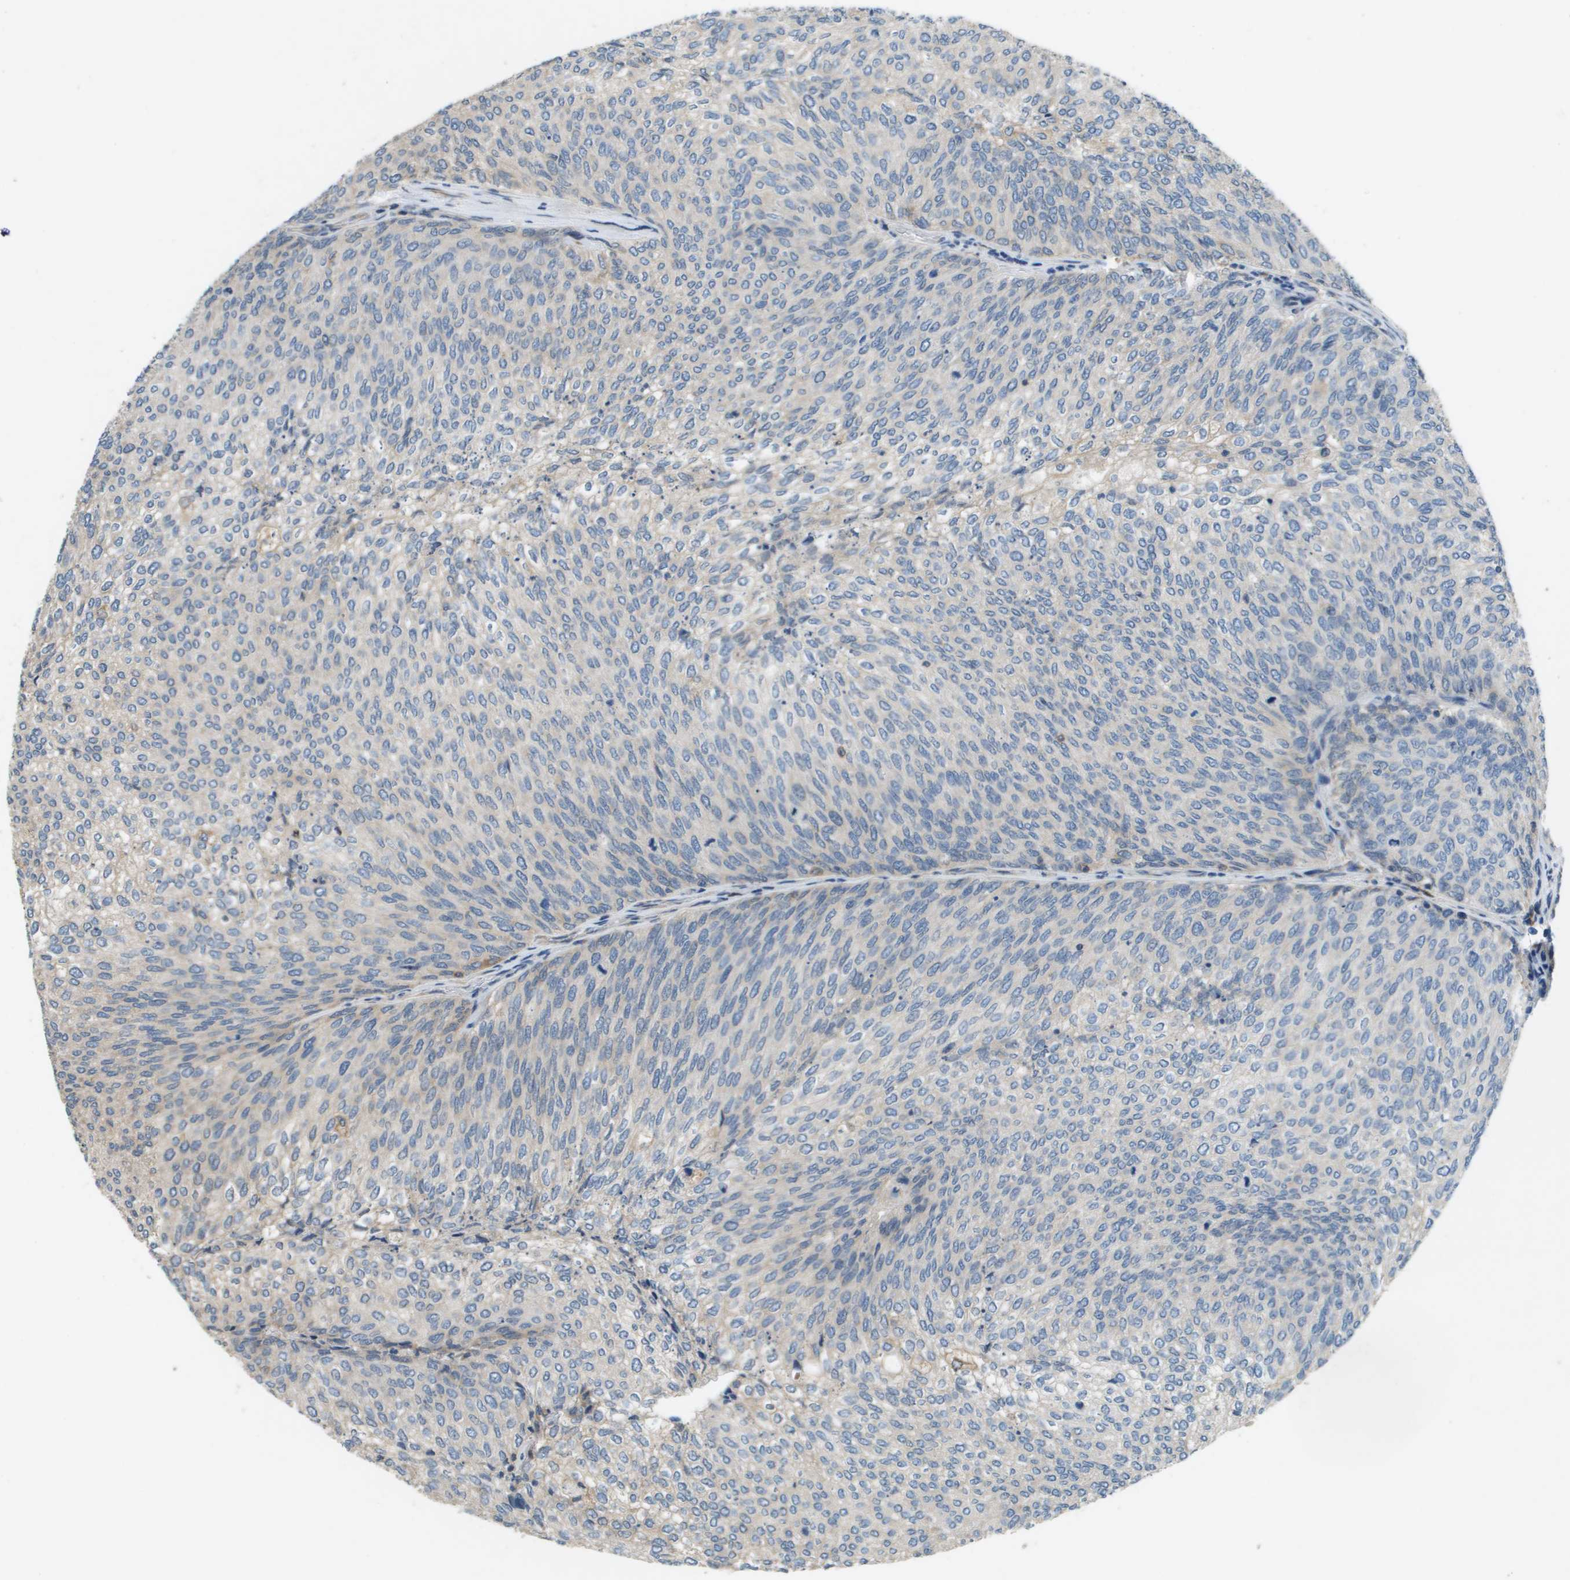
{"staining": {"intensity": "negative", "quantity": "none", "location": "none"}, "tissue": "urothelial cancer", "cell_type": "Tumor cells", "image_type": "cancer", "snomed": [{"axis": "morphology", "description": "Urothelial carcinoma, Low grade"}, {"axis": "topography", "description": "Urinary bladder"}], "caption": "An immunohistochemistry image of urothelial carcinoma (low-grade) is shown. There is no staining in tumor cells of urothelial carcinoma (low-grade).", "gene": "SAMSN1", "patient": {"sex": "female", "age": 79}}